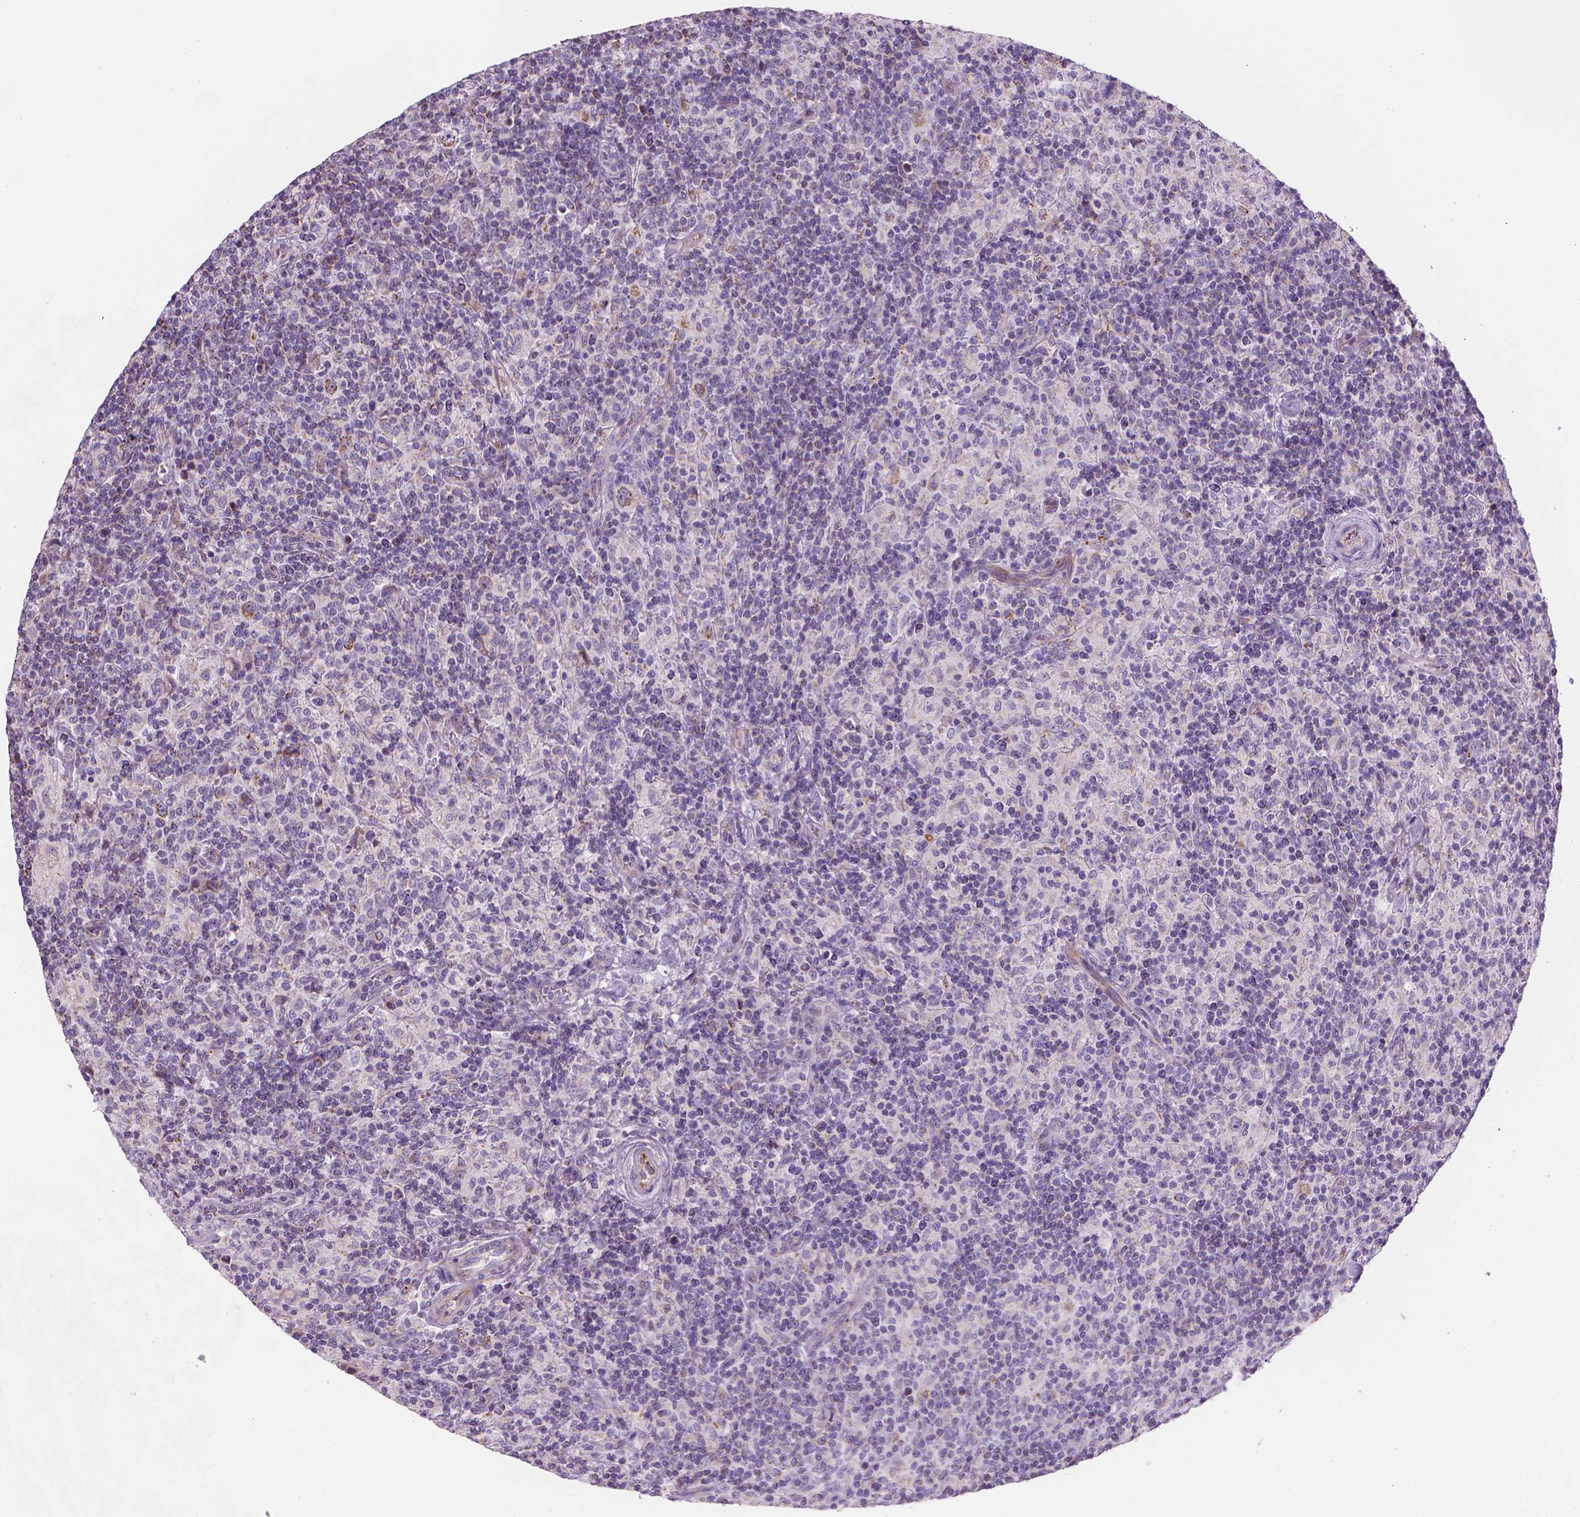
{"staining": {"intensity": "negative", "quantity": "none", "location": "none"}, "tissue": "lymphoma", "cell_type": "Tumor cells", "image_type": "cancer", "snomed": [{"axis": "morphology", "description": "Hodgkin's disease, NOS"}, {"axis": "topography", "description": "Lymph node"}], "caption": "High power microscopy photomicrograph of an IHC photomicrograph of lymphoma, revealing no significant positivity in tumor cells.", "gene": "CES2", "patient": {"sex": "male", "age": 70}}